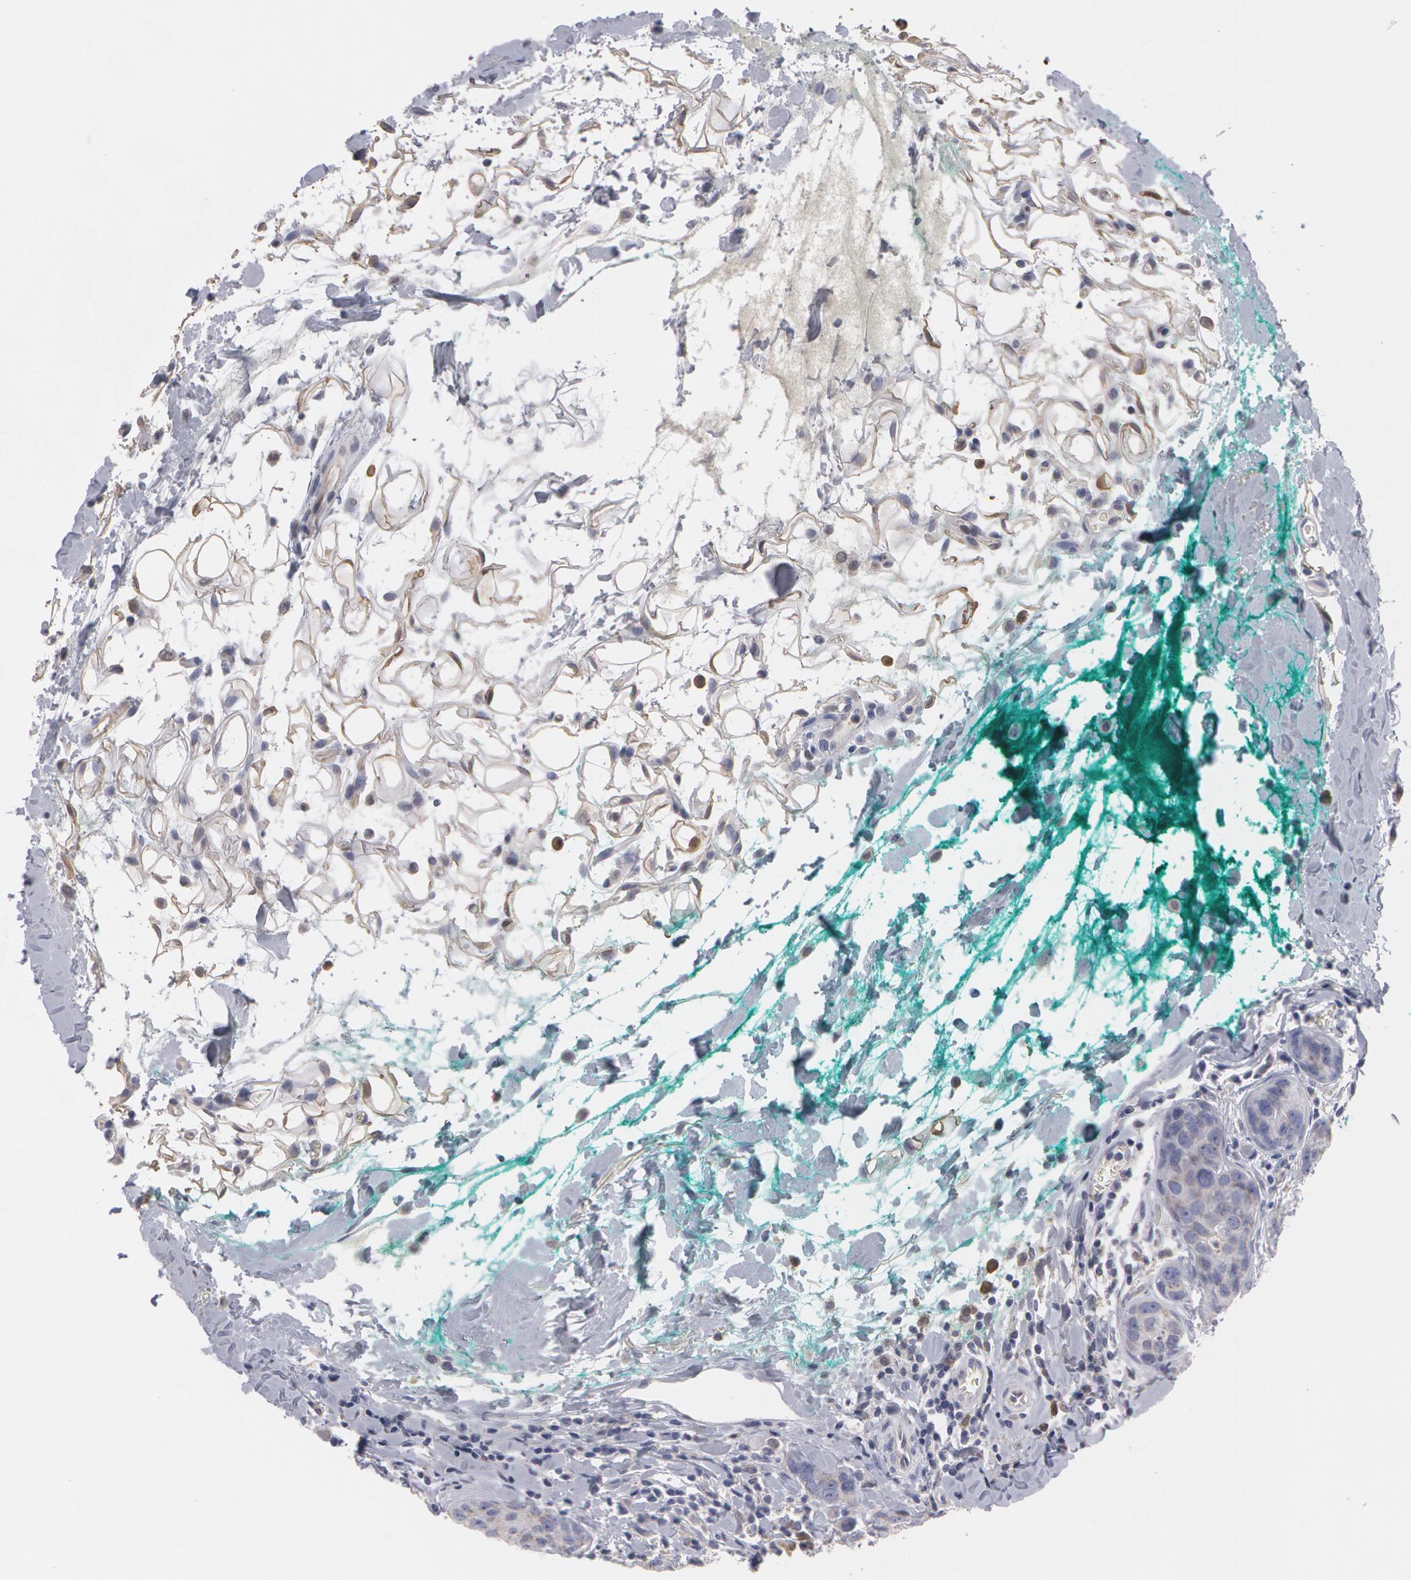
{"staining": {"intensity": "weak", "quantity": "<25%", "location": "cytoplasmic/membranous"}, "tissue": "breast cancer", "cell_type": "Tumor cells", "image_type": "cancer", "snomed": [{"axis": "morphology", "description": "Duct carcinoma"}, {"axis": "topography", "description": "Breast"}], "caption": "This is a histopathology image of immunohistochemistry staining of invasive ductal carcinoma (breast), which shows no expression in tumor cells.", "gene": "CAT", "patient": {"sex": "female", "age": 24}}